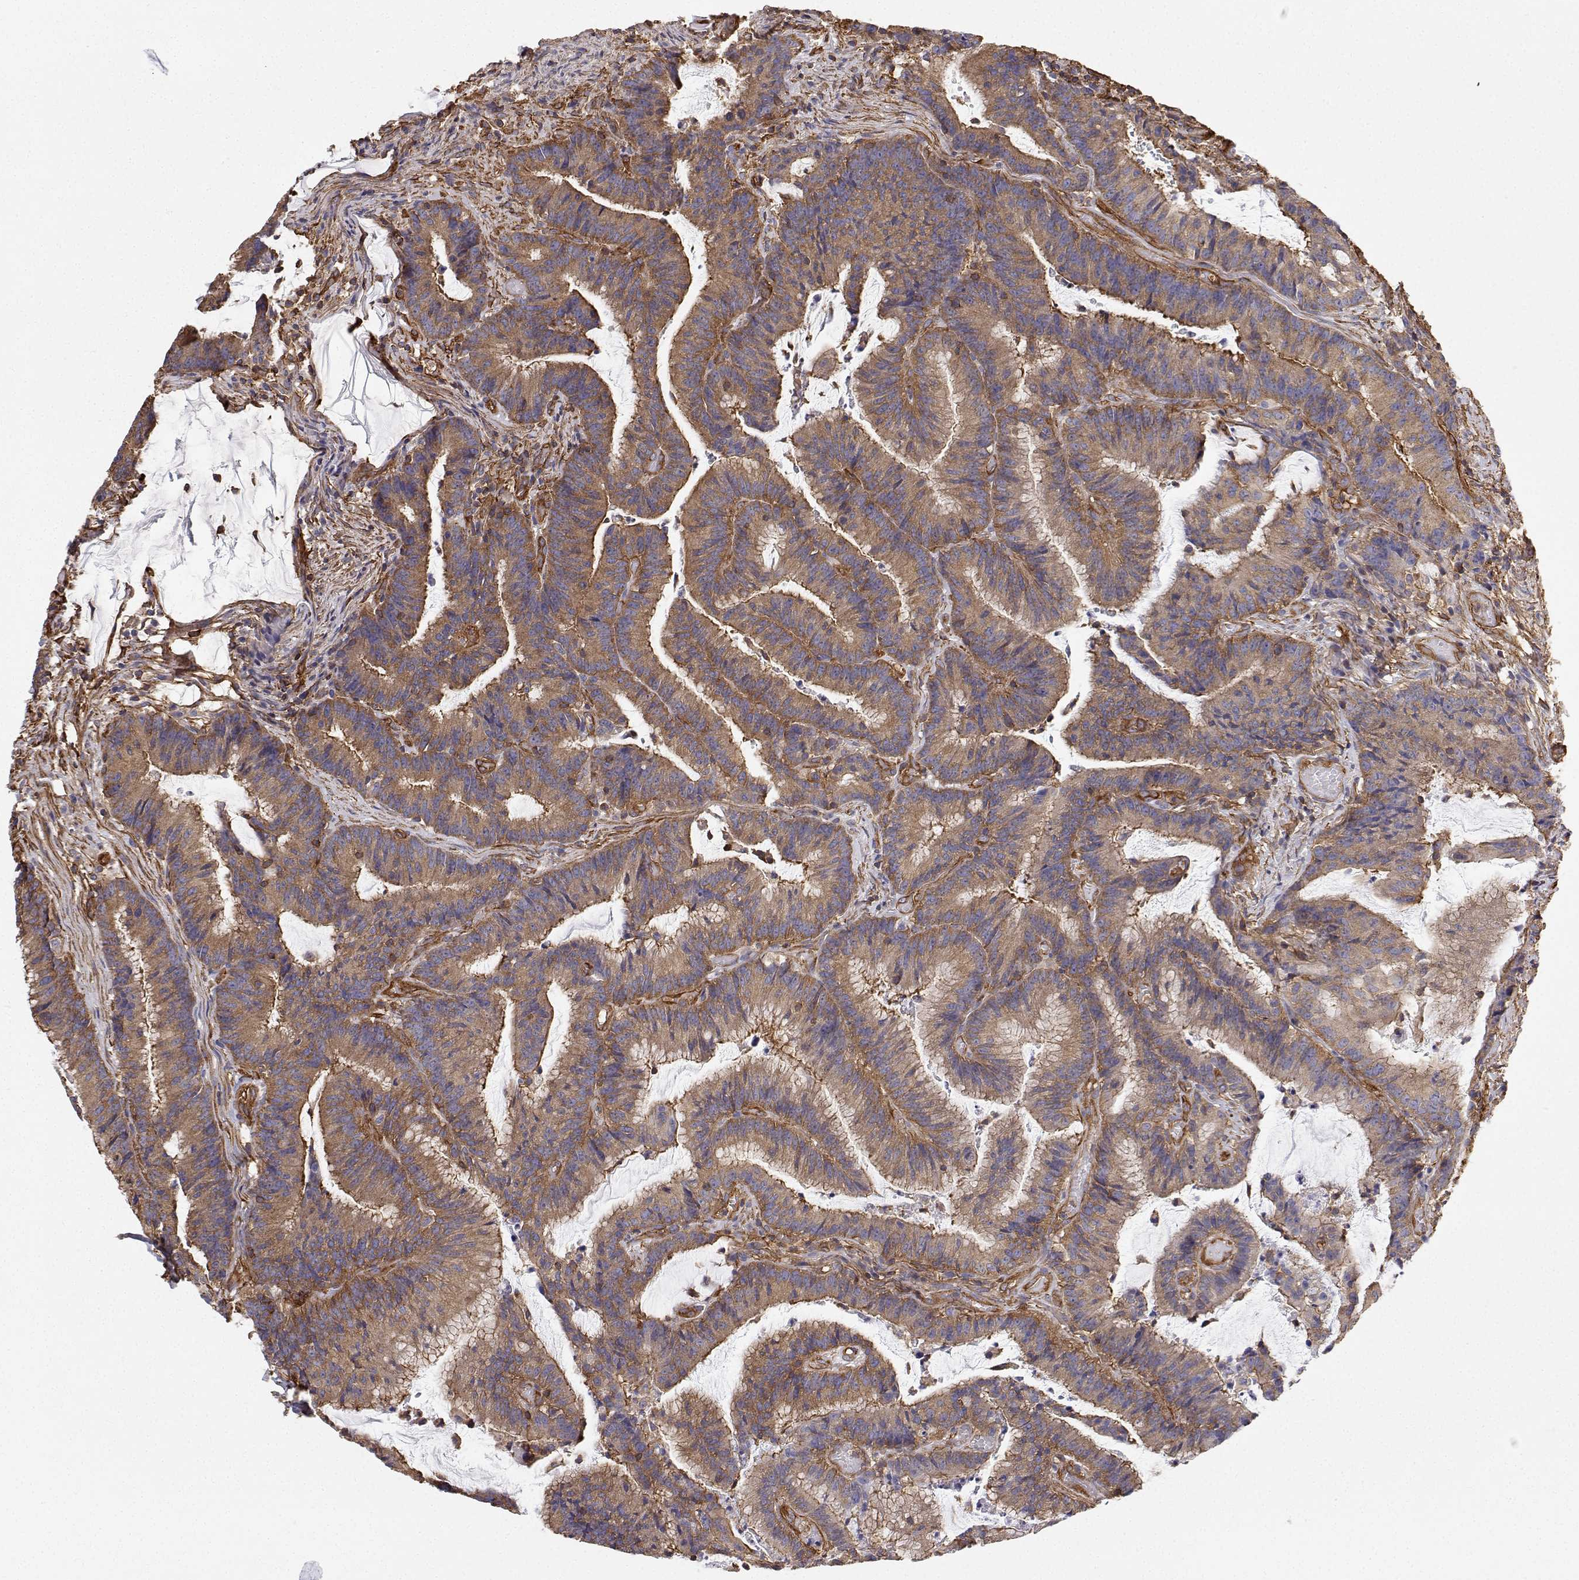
{"staining": {"intensity": "moderate", "quantity": ">75%", "location": "cytoplasmic/membranous"}, "tissue": "colorectal cancer", "cell_type": "Tumor cells", "image_type": "cancer", "snomed": [{"axis": "morphology", "description": "Adenocarcinoma, NOS"}, {"axis": "topography", "description": "Colon"}], "caption": "A medium amount of moderate cytoplasmic/membranous staining is identified in approximately >75% of tumor cells in colorectal cancer (adenocarcinoma) tissue. Ihc stains the protein of interest in brown and the nuclei are stained blue.", "gene": "MYH9", "patient": {"sex": "female", "age": 78}}